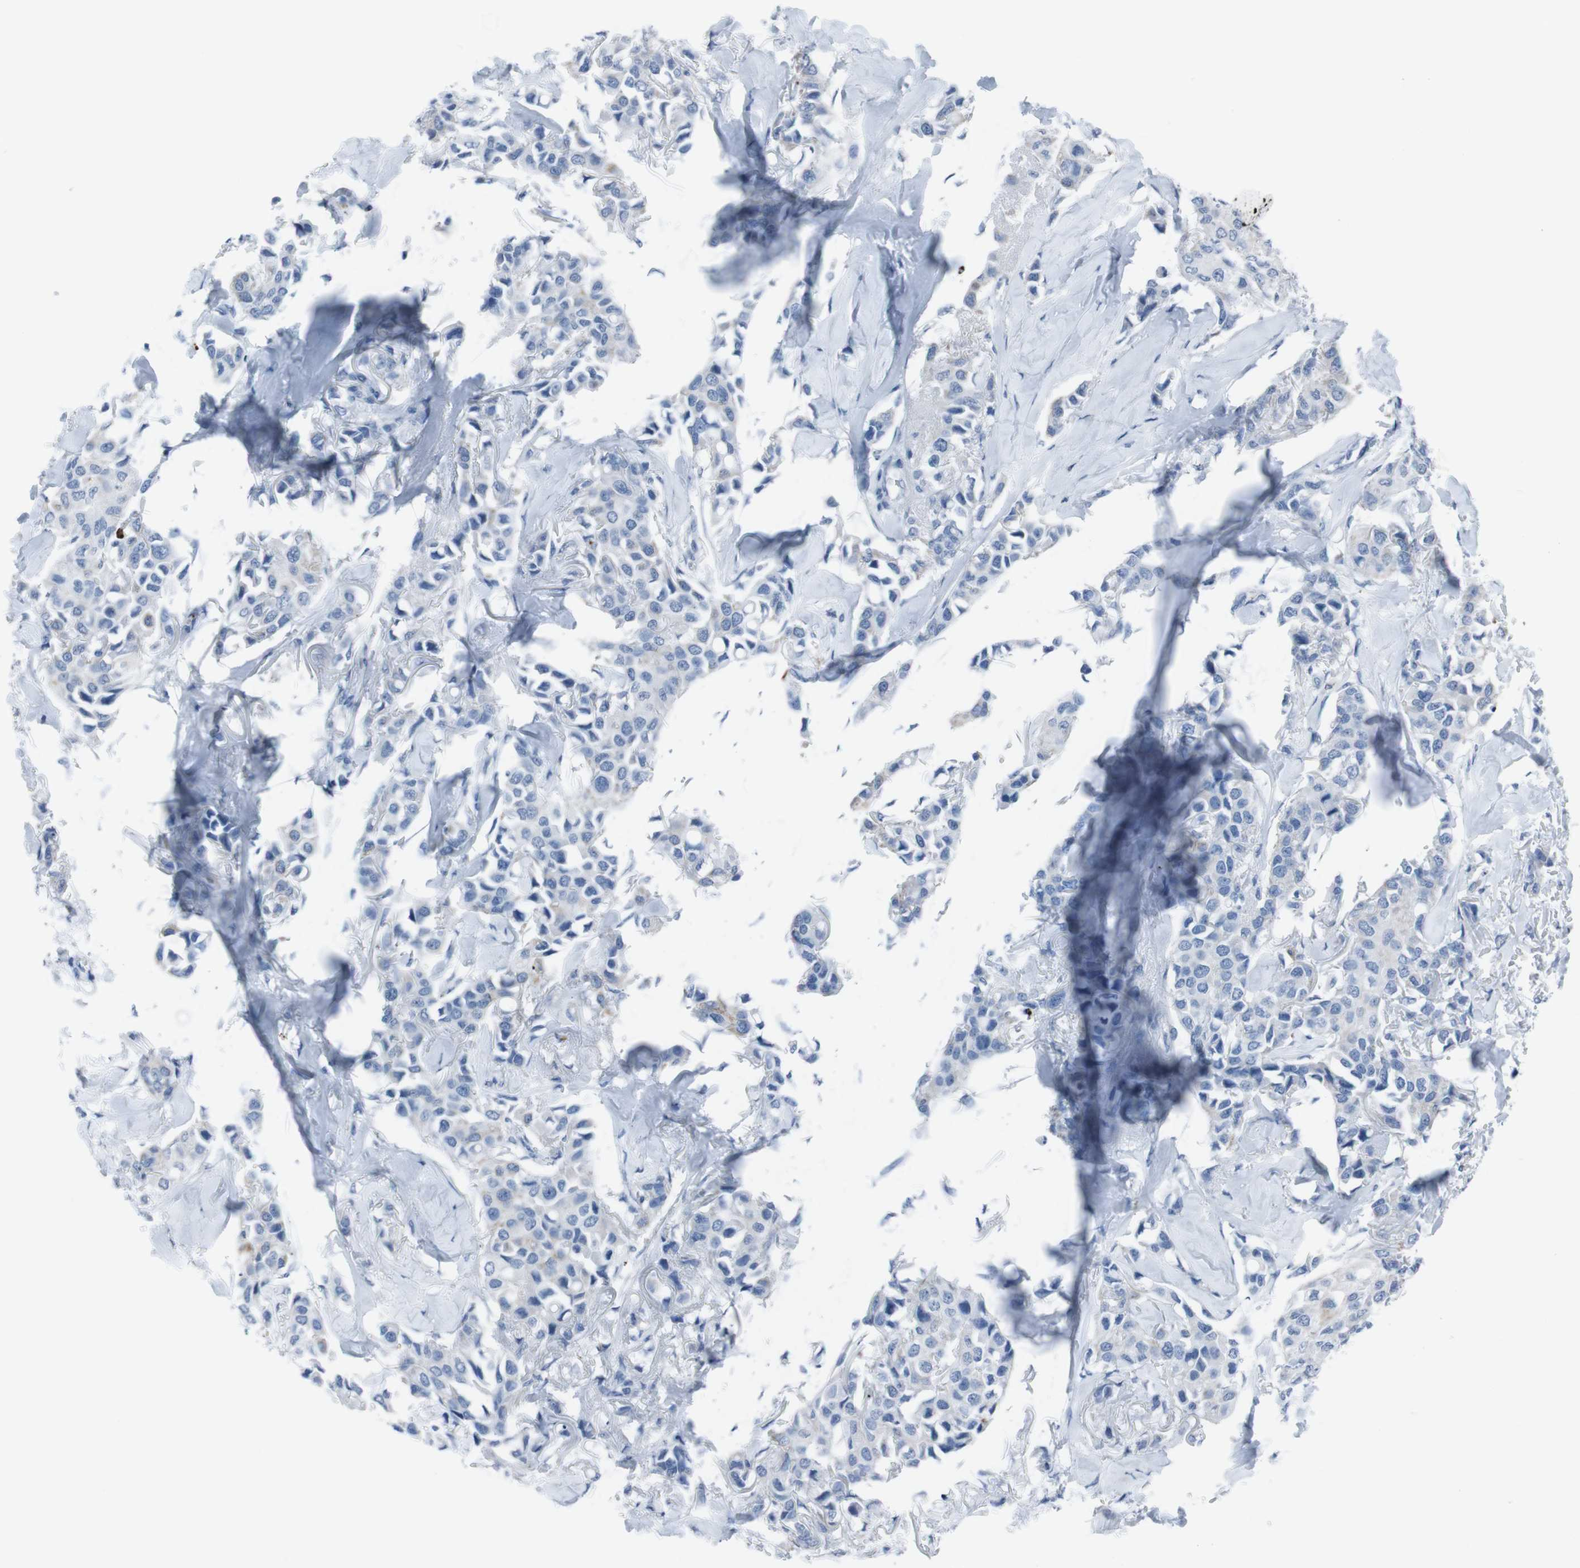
{"staining": {"intensity": "negative", "quantity": "none", "location": "none"}, "tissue": "breast cancer", "cell_type": "Tumor cells", "image_type": "cancer", "snomed": [{"axis": "morphology", "description": "Duct carcinoma"}, {"axis": "topography", "description": "Breast"}], "caption": "DAB immunohistochemical staining of human breast infiltrating ductal carcinoma reveals no significant positivity in tumor cells.", "gene": "ST6GAL1", "patient": {"sex": "female", "age": 80}}